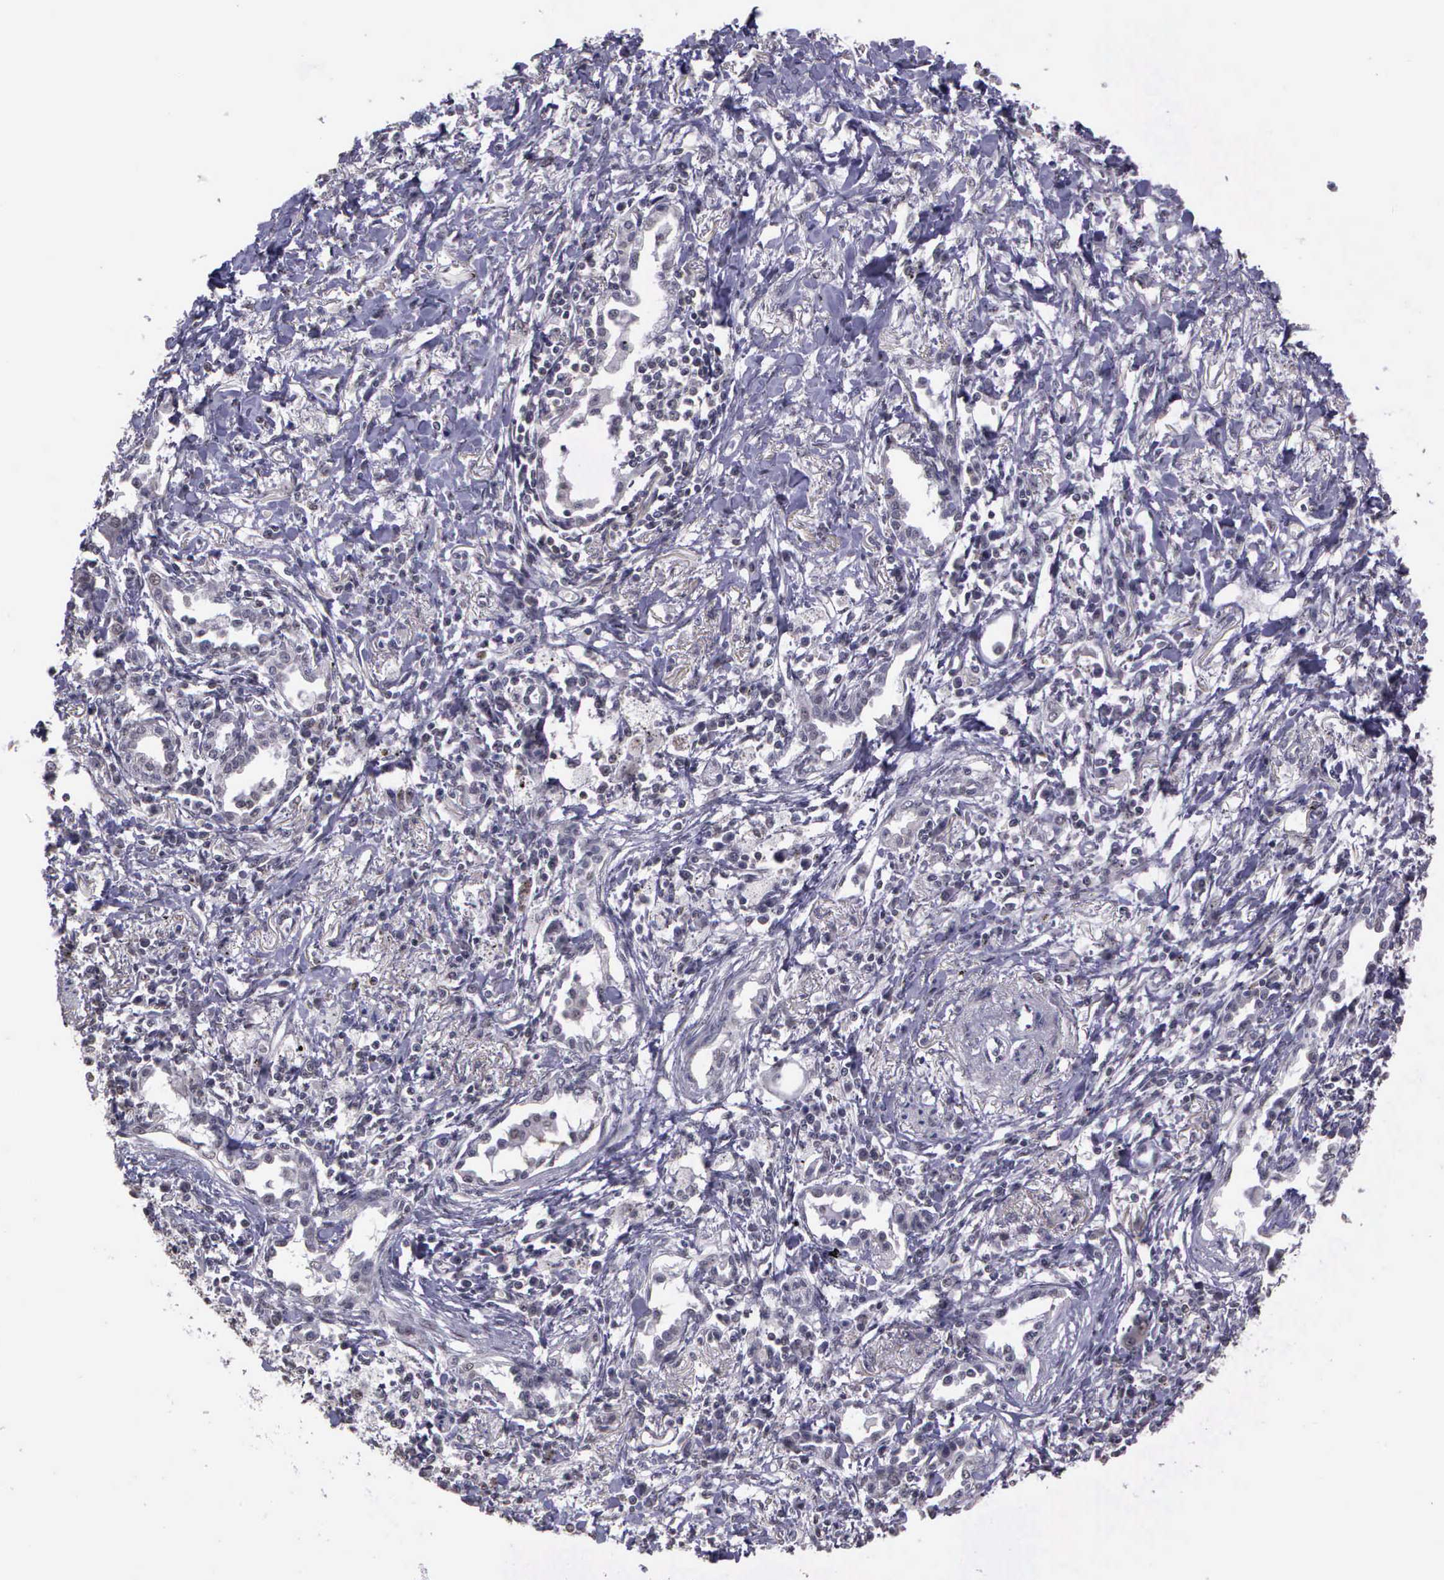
{"staining": {"intensity": "negative", "quantity": "none", "location": "none"}, "tissue": "lung cancer", "cell_type": "Tumor cells", "image_type": "cancer", "snomed": [{"axis": "morphology", "description": "Adenocarcinoma, NOS"}, {"axis": "topography", "description": "Lung"}], "caption": "IHC of lung cancer (adenocarcinoma) displays no positivity in tumor cells.", "gene": "ARMCX5", "patient": {"sex": "male", "age": 60}}